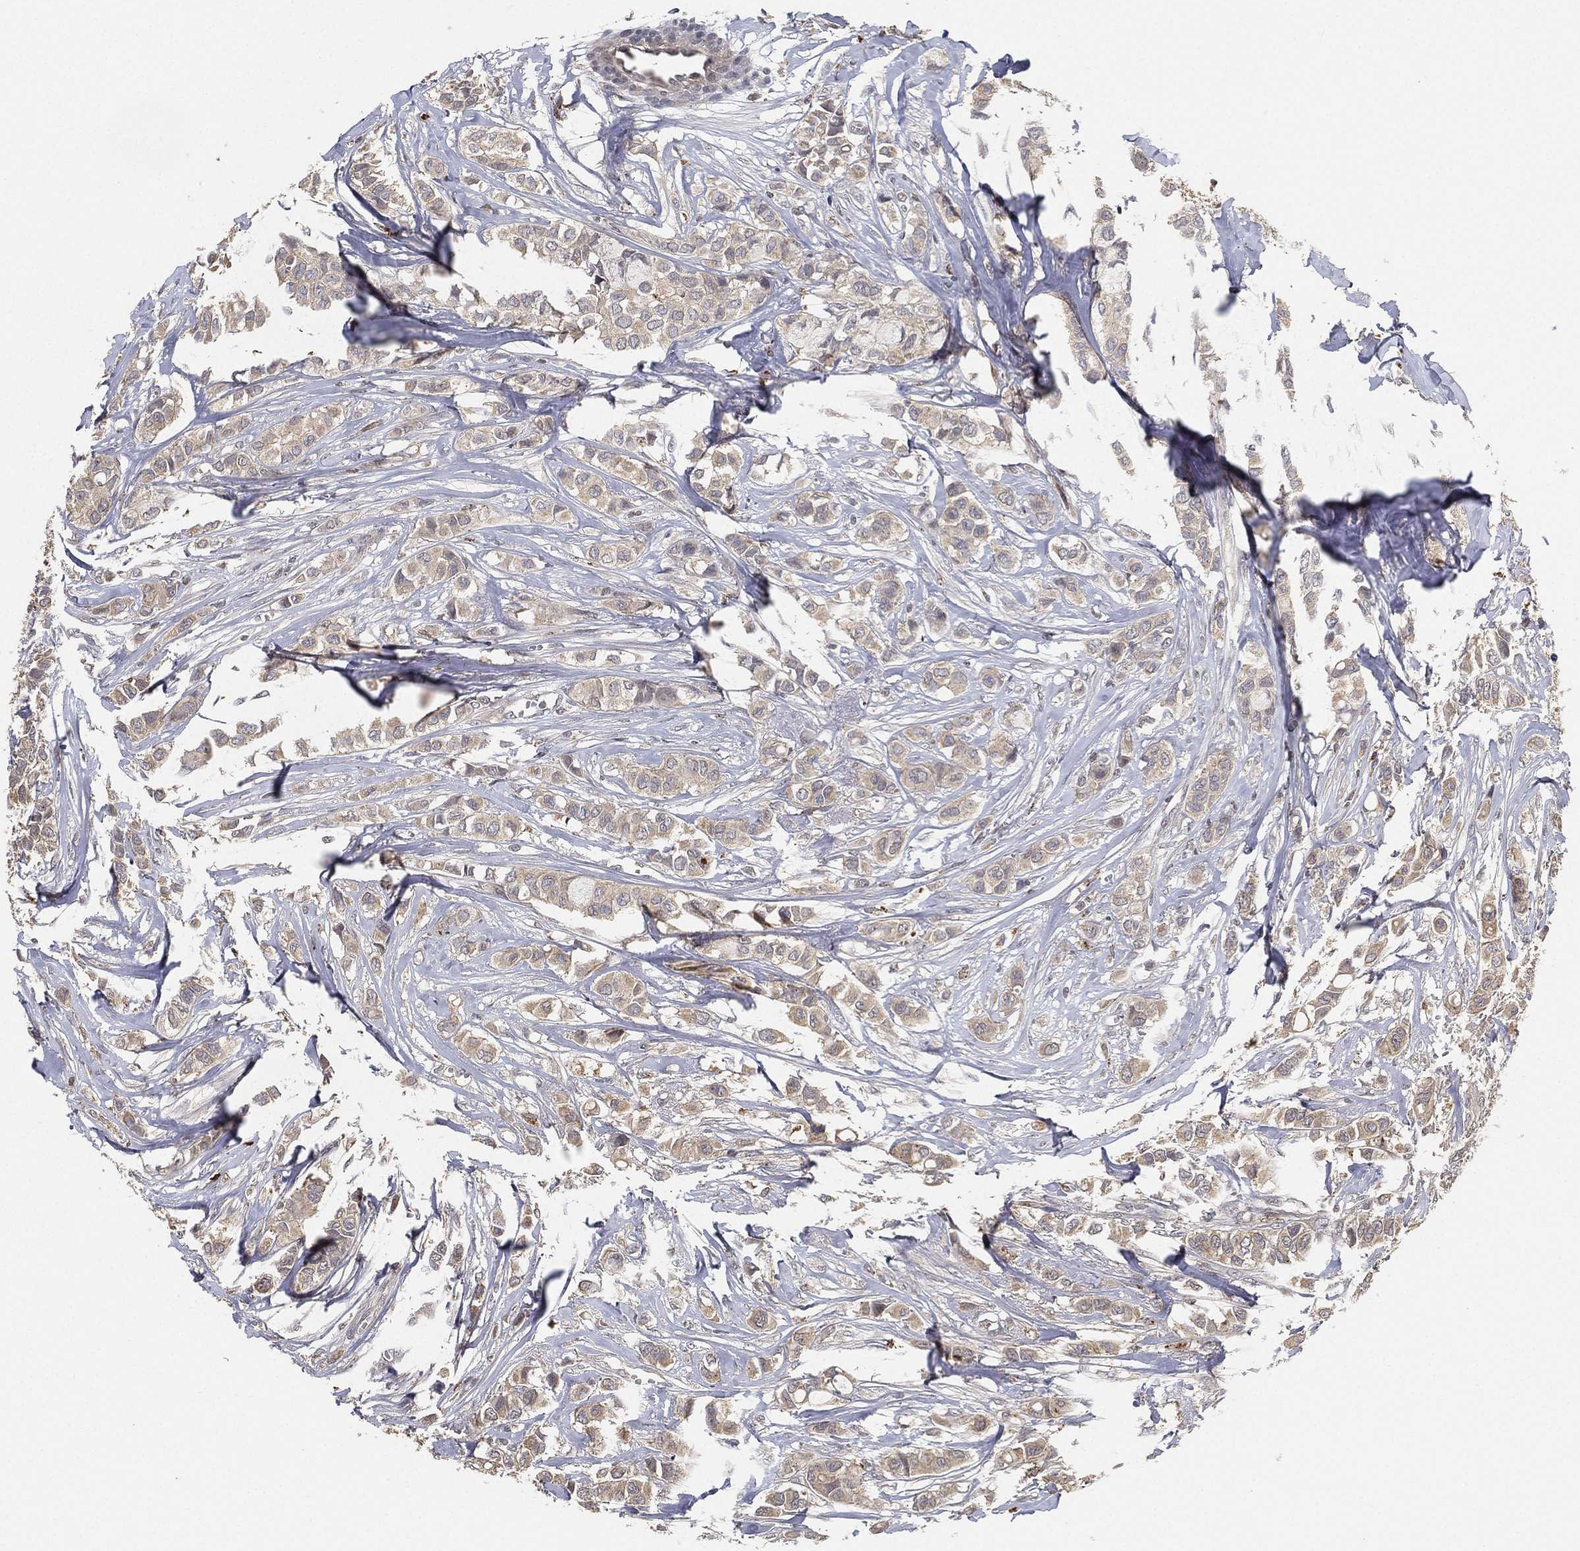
{"staining": {"intensity": "weak", "quantity": "25%-75%", "location": "cytoplasmic/membranous"}, "tissue": "breast cancer", "cell_type": "Tumor cells", "image_type": "cancer", "snomed": [{"axis": "morphology", "description": "Duct carcinoma"}, {"axis": "topography", "description": "Breast"}], "caption": "Immunohistochemical staining of breast cancer displays low levels of weak cytoplasmic/membranous expression in approximately 25%-75% of tumor cells.", "gene": "CFAP251", "patient": {"sex": "female", "age": 85}}